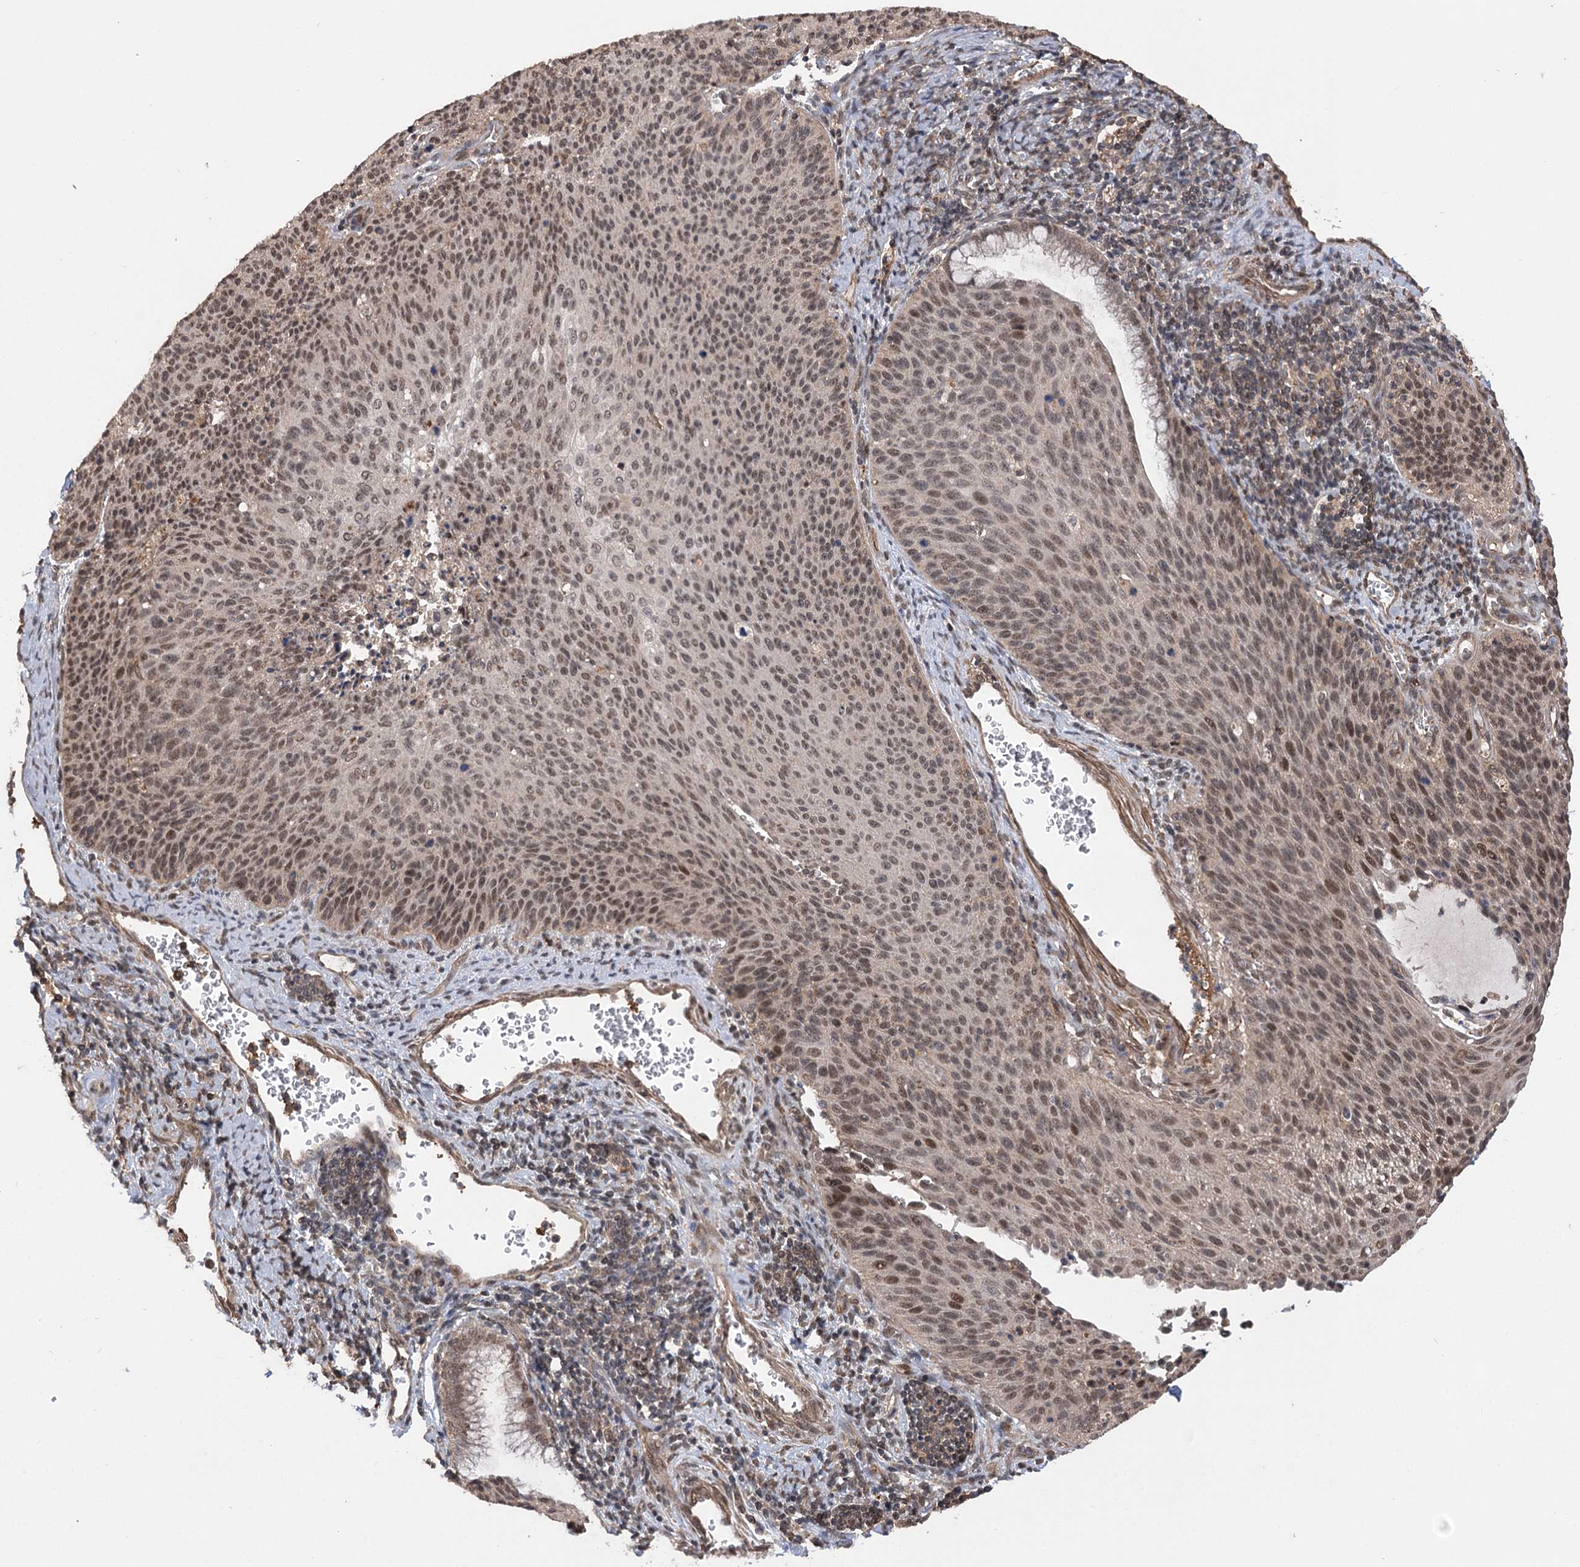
{"staining": {"intensity": "moderate", "quantity": ">75%", "location": "nuclear"}, "tissue": "cervical cancer", "cell_type": "Tumor cells", "image_type": "cancer", "snomed": [{"axis": "morphology", "description": "Squamous cell carcinoma, NOS"}, {"axis": "topography", "description": "Cervix"}], "caption": "Cervical squamous cell carcinoma stained with immunohistochemistry (IHC) reveals moderate nuclear positivity in approximately >75% of tumor cells. The protein is shown in brown color, while the nuclei are stained blue.", "gene": "TENM2", "patient": {"sex": "female", "age": 55}}